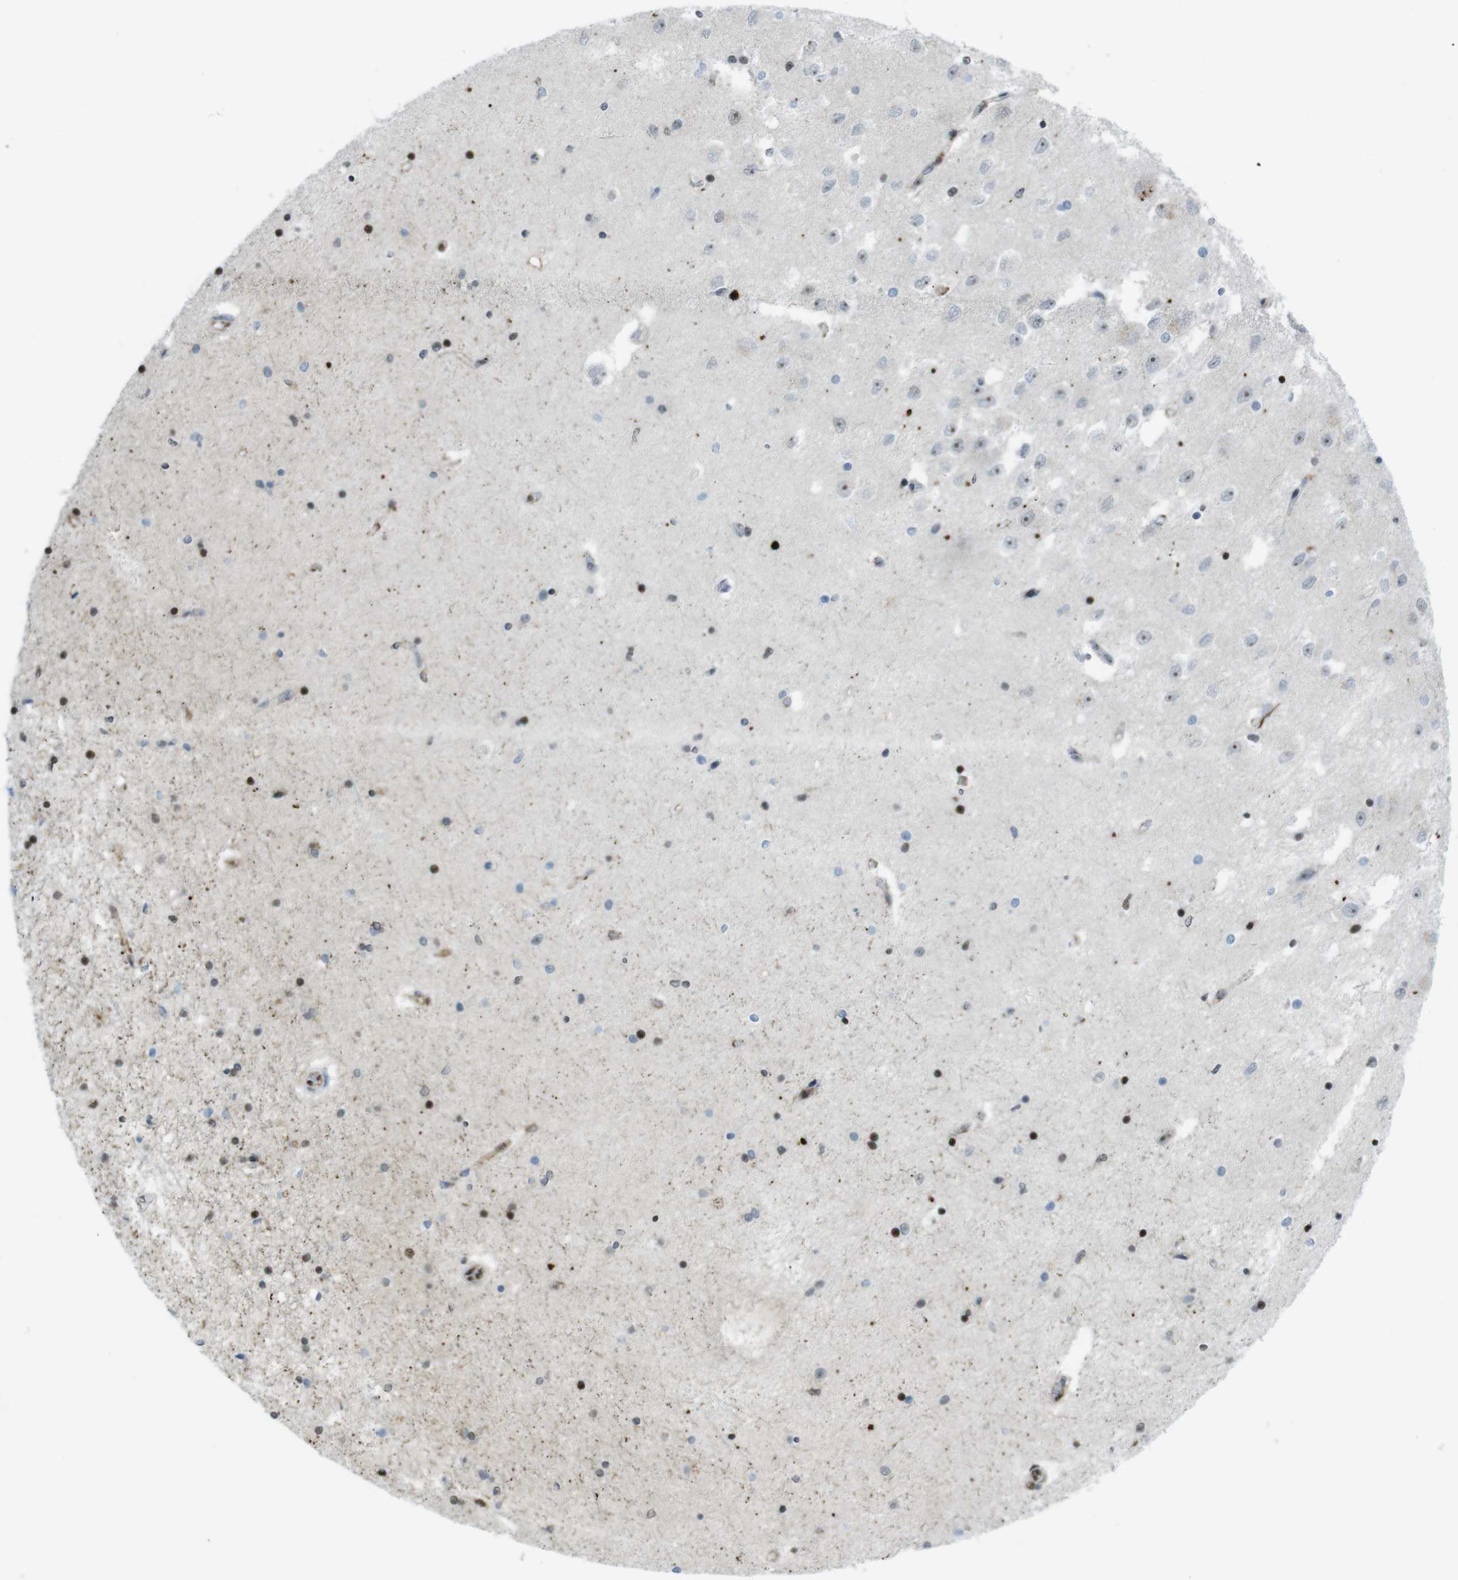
{"staining": {"intensity": "strong", "quantity": "<25%", "location": "nuclear"}, "tissue": "hippocampus", "cell_type": "Glial cells", "image_type": "normal", "snomed": [{"axis": "morphology", "description": "Normal tissue, NOS"}, {"axis": "topography", "description": "Hippocampus"}], "caption": "Immunohistochemistry (IHC) (DAB) staining of benign hippocampus exhibits strong nuclear protein staining in approximately <25% of glial cells. The staining is performed using DAB brown chromogen to label protein expression. The nuclei are counter-stained blue using hematoxylin.", "gene": "UBB", "patient": {"sex": "female", "age": 54}}